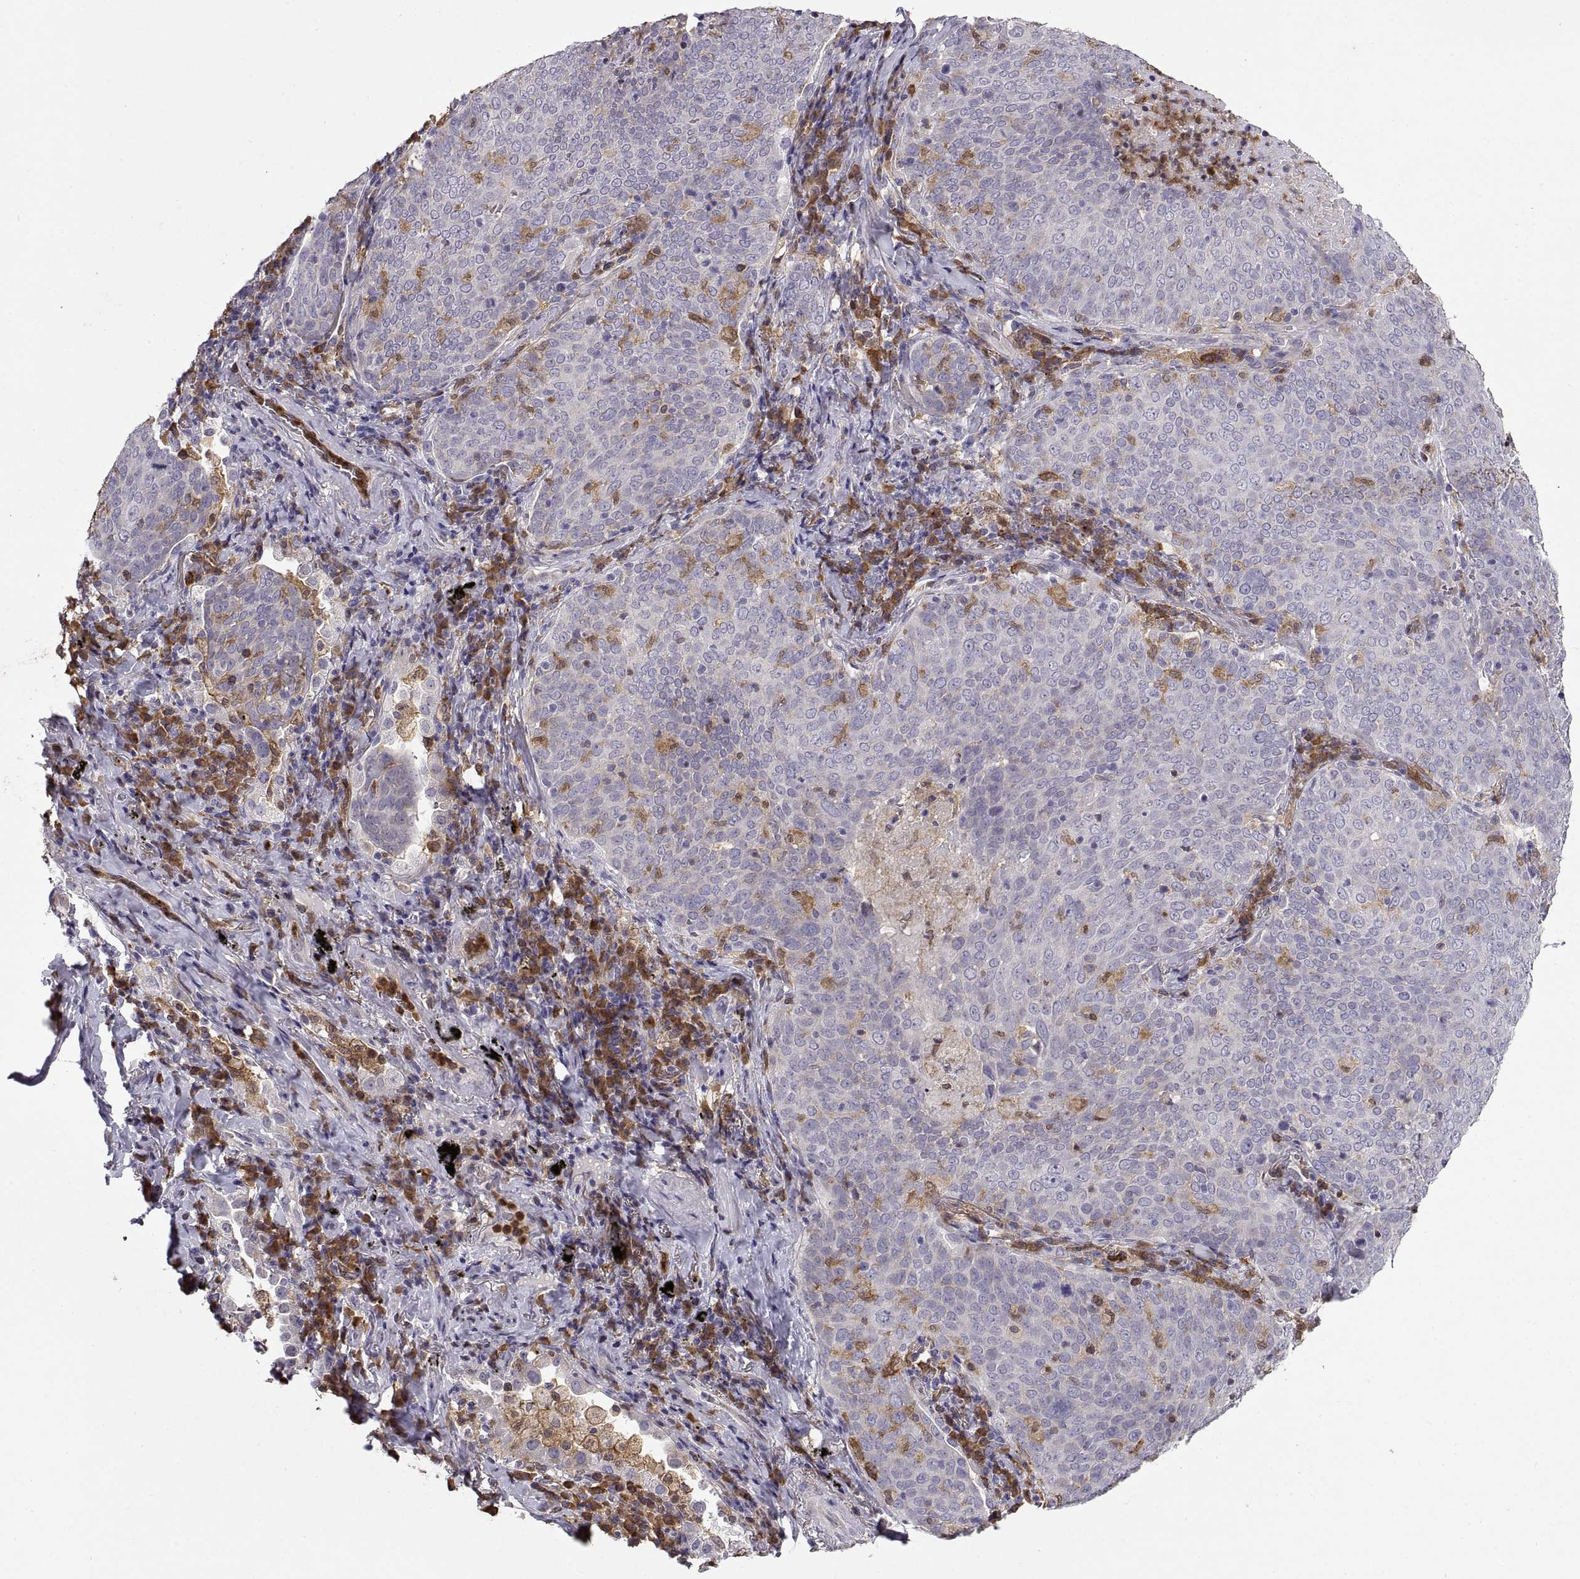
{"staining": {"intensity": "negative", "quantity": "none", "location": "none"}, "tissue": "lung cancer", "cell_type": "Tumor cells", "image_type": "cancer", "snomed": [{"axis": "morphology", "description": "Squamous cell carcinoma, NOS"}, {"axis": "topography", "description": "Lung"}], "caption": "The immunohistochemistry (IHC) micrograph has no significant positivity in tumor cells of lung cancer tissue.", "gene": "DOK3", "patient": {"sex": "male", "age": 82}}